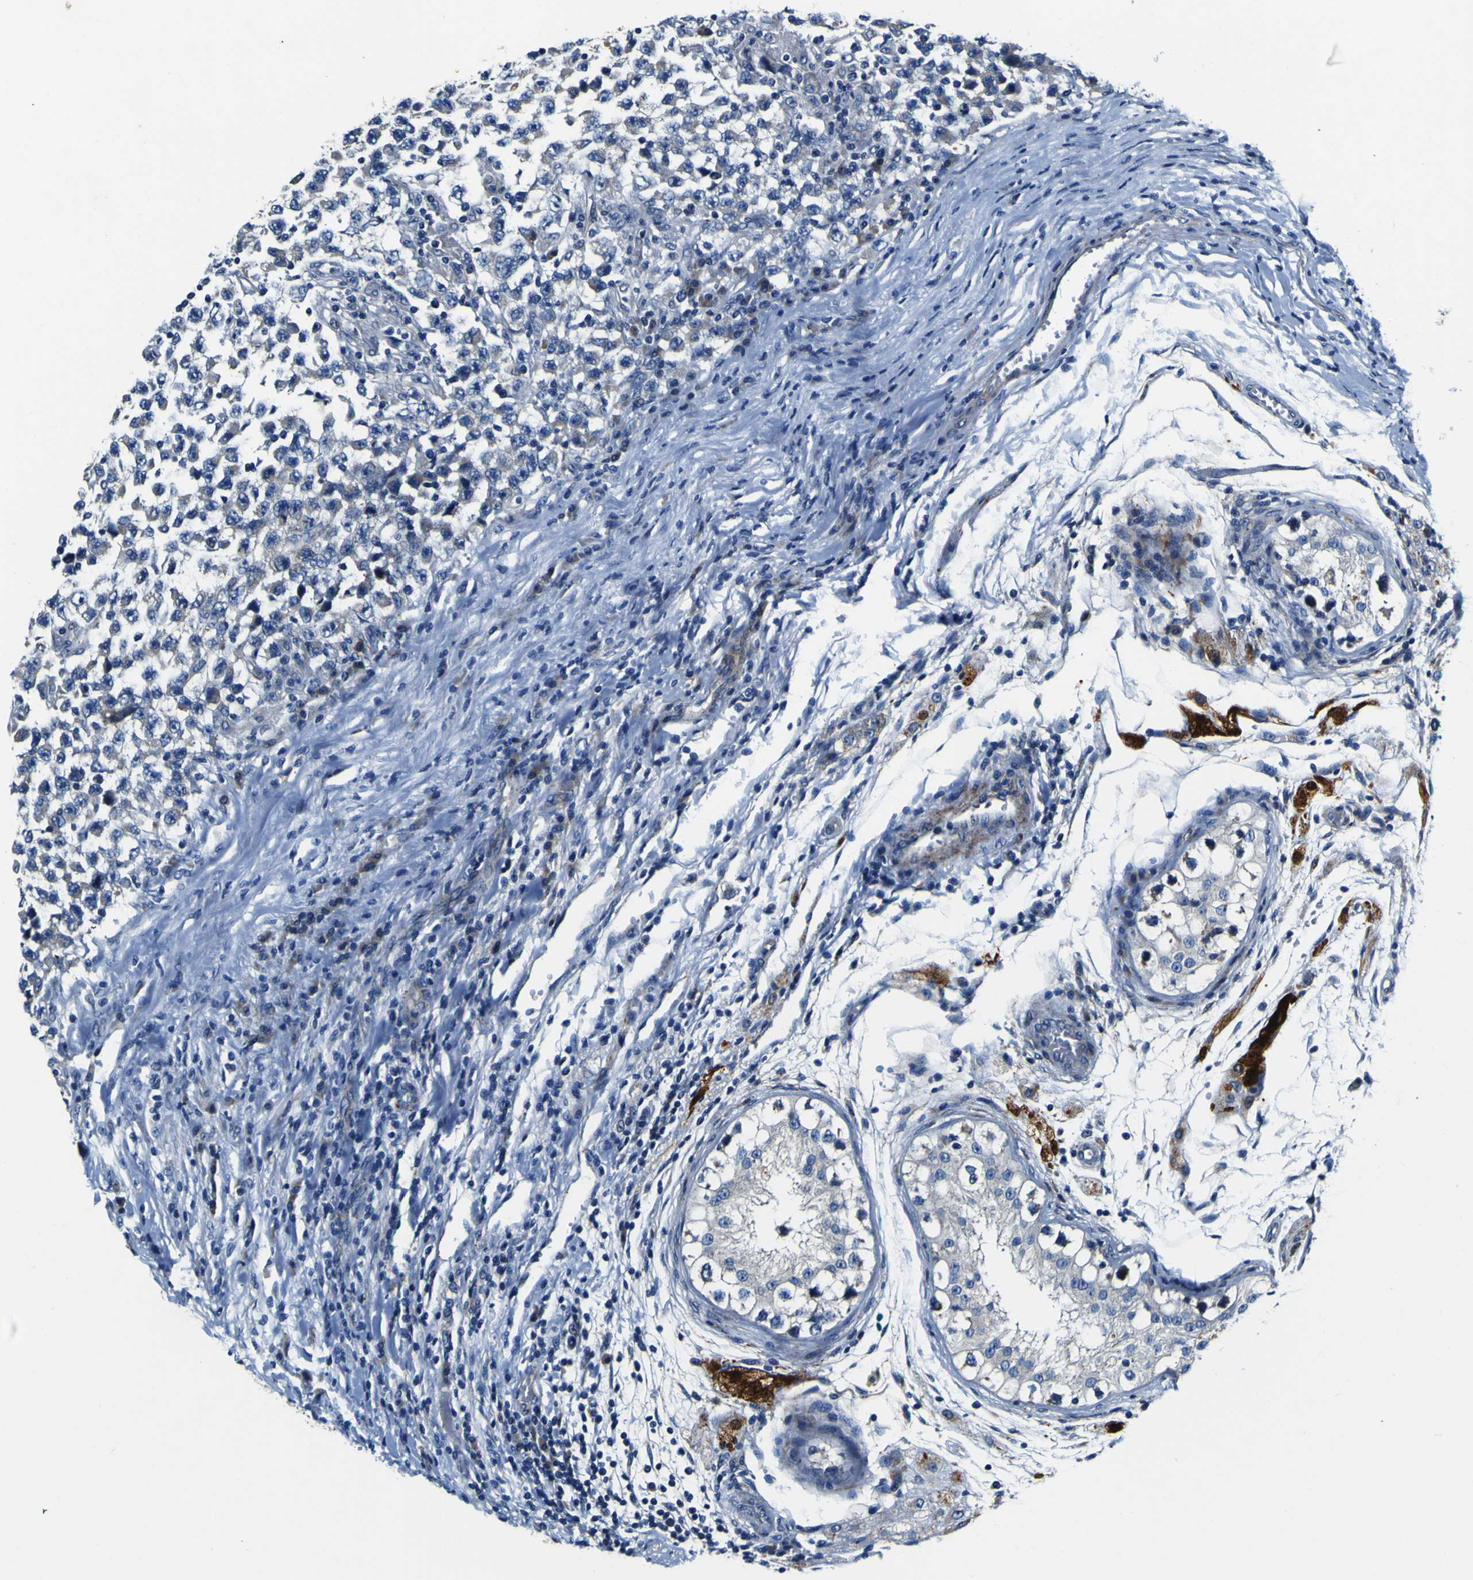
{"staining": {"intensity": "negative", "quantity": "none", "location": "none"}, "tissue": "testis cancer", "cell_type": "Tumor cells", "image_type": "cancer", "snomed": [{"axis": "morphology", "description": "Carcinoma, Embryonal, NOS"}, {"axis": "topography", "description": "Testis"}], "caption": "Tumor cells show no significant expression in testis cancer (embryonal carcinoma).", "gene": "AGAP3", "patient": {"sex": "male", "age": 21}}